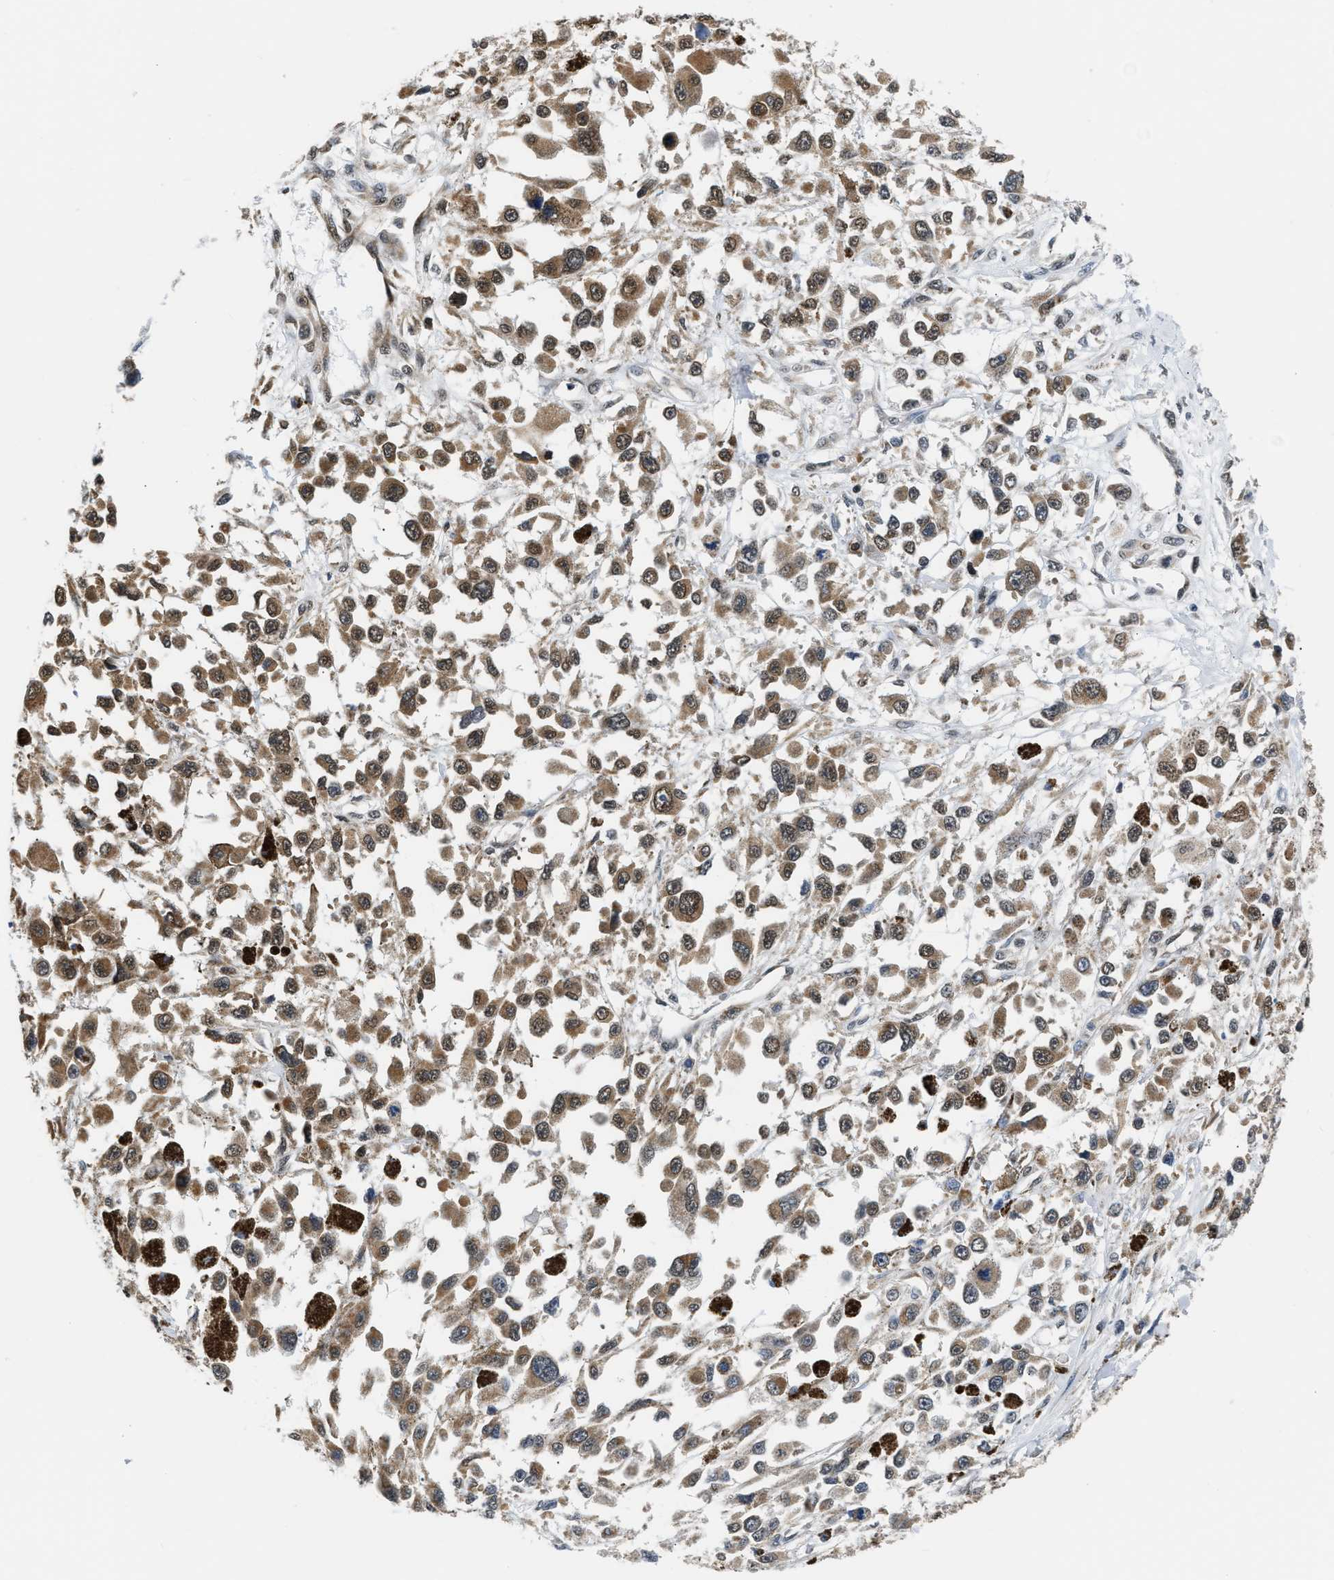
{"staining": {"intensity": "moderate", "quantity": ">75%", "location": "cytoplasmic/membranous"}, "tissue": "melanoma", "cell_type": "Tumor cells", "image_type": "cancer", "snomed": [{"axis": "morphology", "description": "Malignant melanoma, Metastatic site"}, {"axis": "topography", "description": "Lymph node"}], "caption": "Human melanoma stained with a protein marker exhibits moderate staining in tumor cells.", "gene": "STK10", "patient": {"sex": "male", "age": 59}}